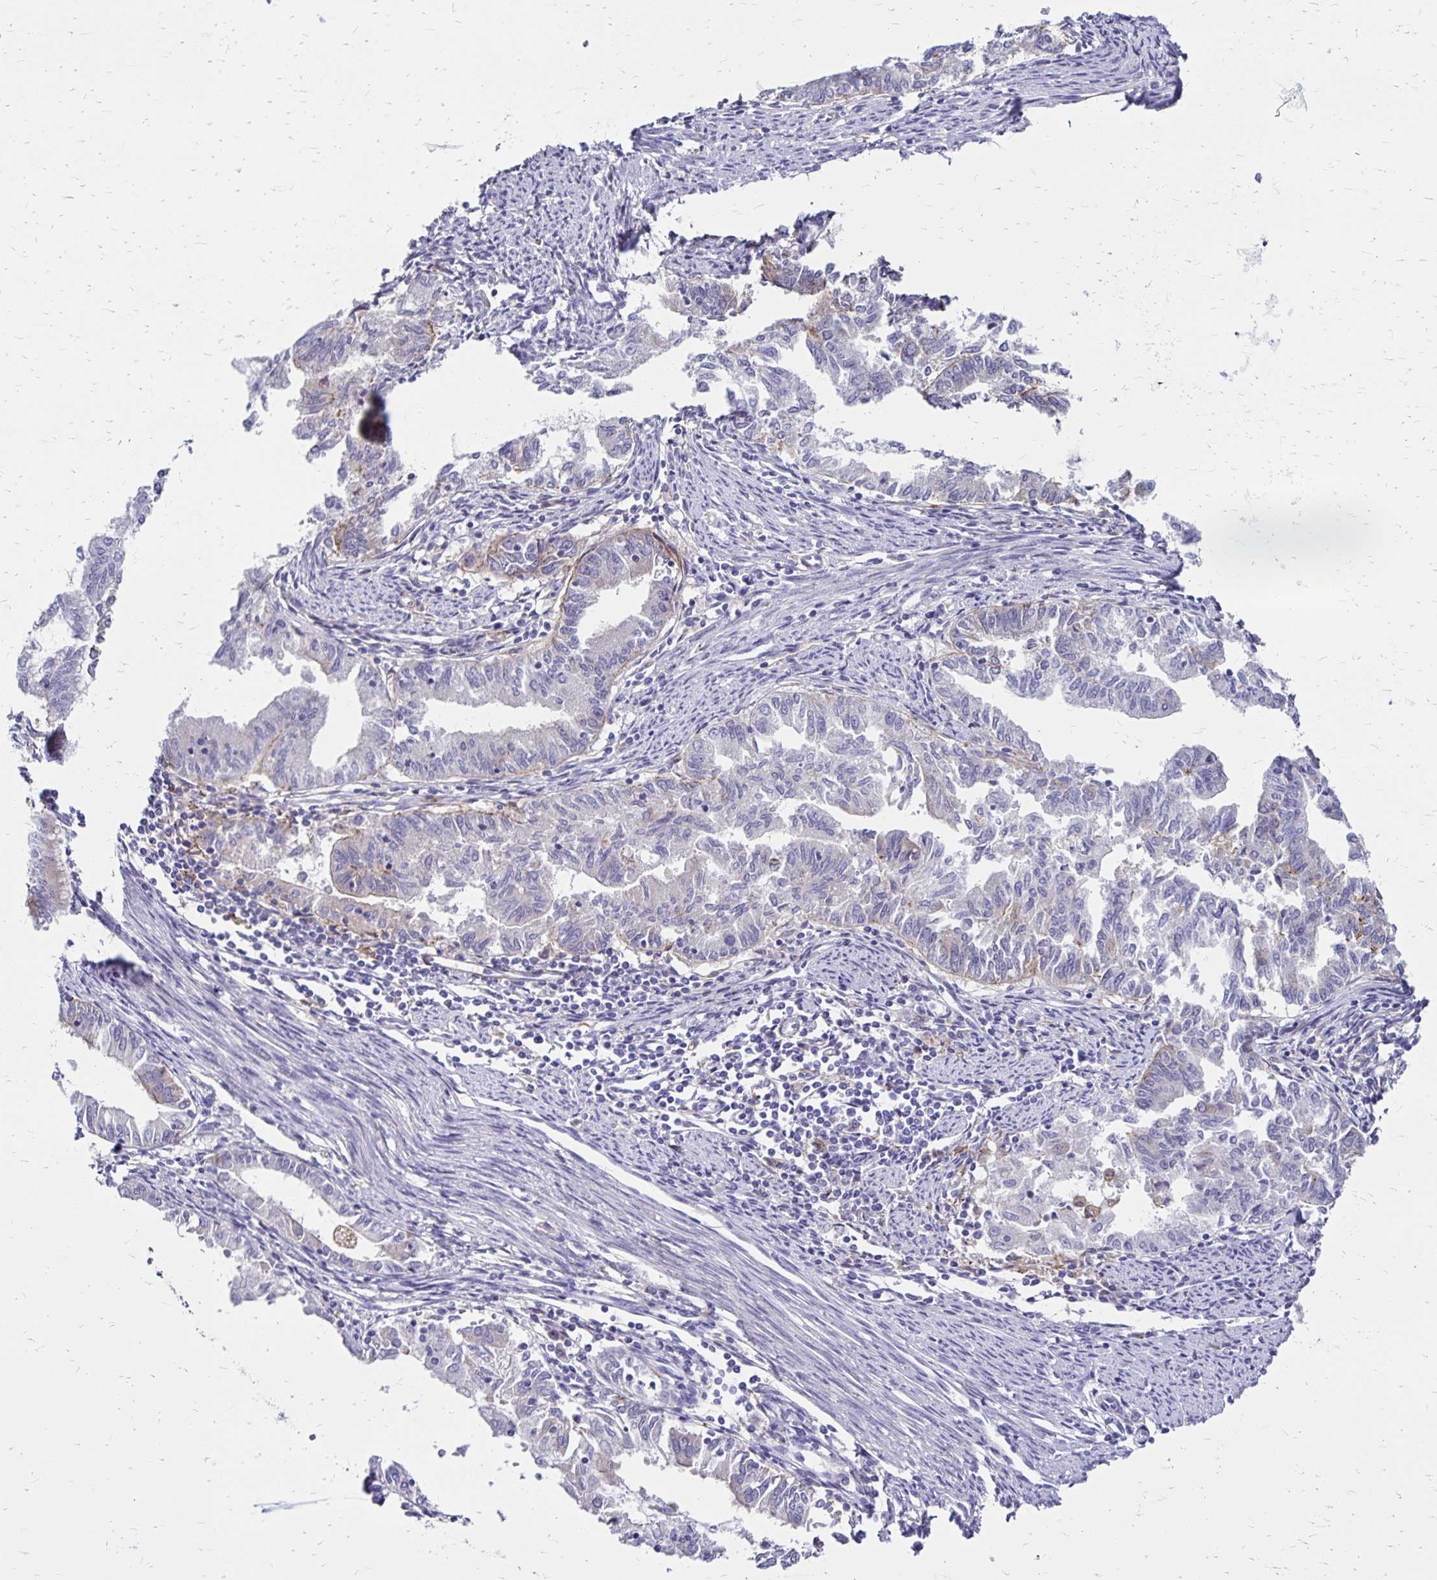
{"staining": {"intensity": "negative", "quantity": "none", "location": "none"}, "tissue": "endometrial cancer", "cell_type": "Tumor cells", "image_type": "cancer", "snomed": [{"axis": "morphology", "description": "Adenocarcinoma, NOS"}, {"axis": "topography", "description": "Endometrium"}], "caption": "Tumor cells show no significant protein staining in endometrial cancer (adenocarcinoma).", "gene": "TNS3", "patient": {"sex": "female", "age": 79}}